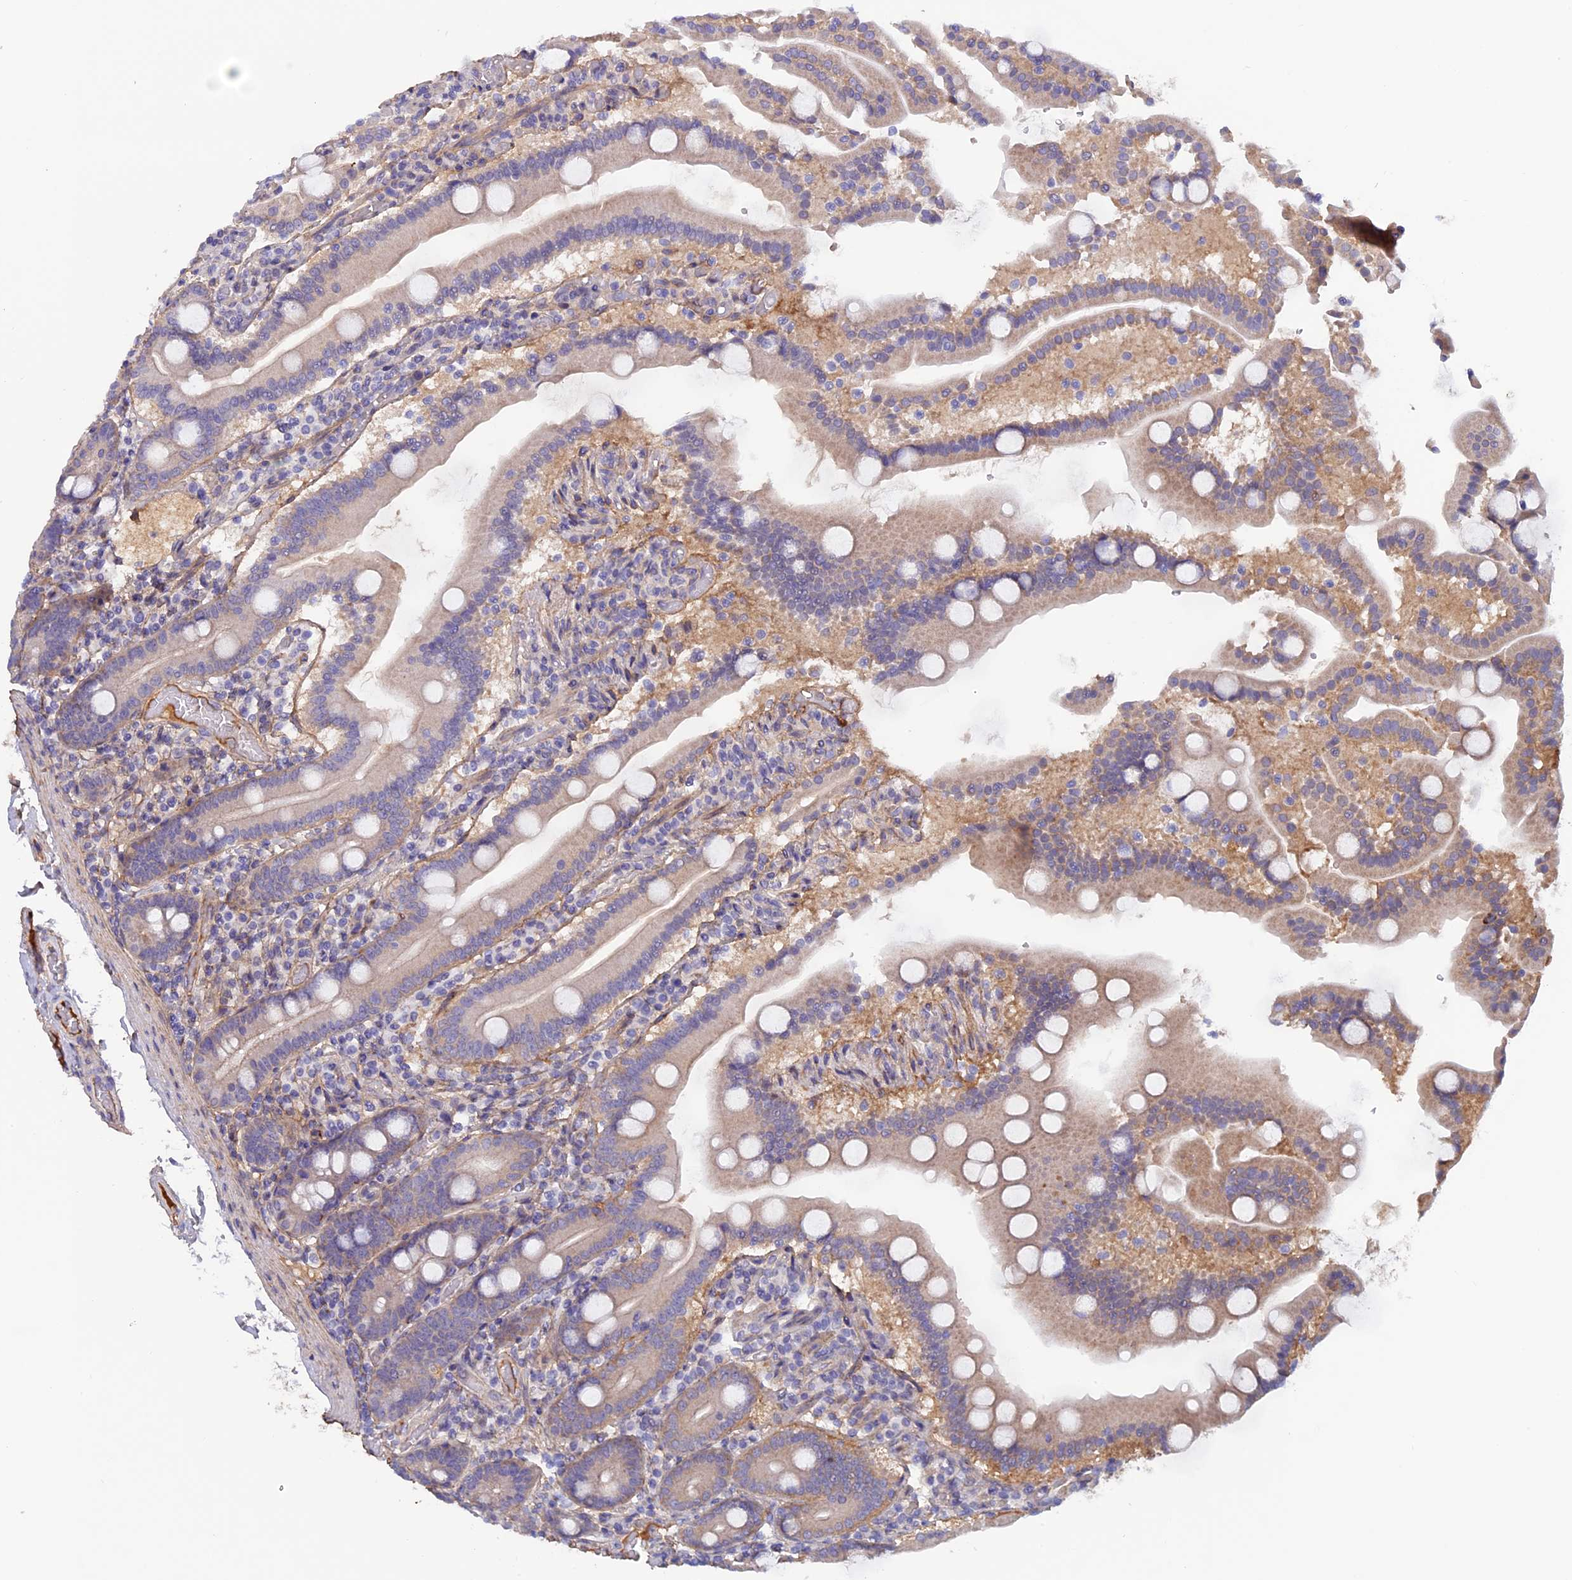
{"staining": {"intensity": "weak", "quantity": "25%-75%", "location": "cytoplasmic/membranous"}, "tissue": "duodenum", "cell_type": "Glandular cells", "image_type": "normal", "snomed": [{"axis": "morphology", "description": "Normal tissue, NOS"}, {"axis": "topography", "description": "Duodenum"}], "caption": "Immunohistochemistry of normal duodenum reveals low levels of weak cytoplasmic/membranous positivity in about 25%-75% of glandular cells.", "gene": "COL4A3", "patient": {"sex": "male", "age": 55}}